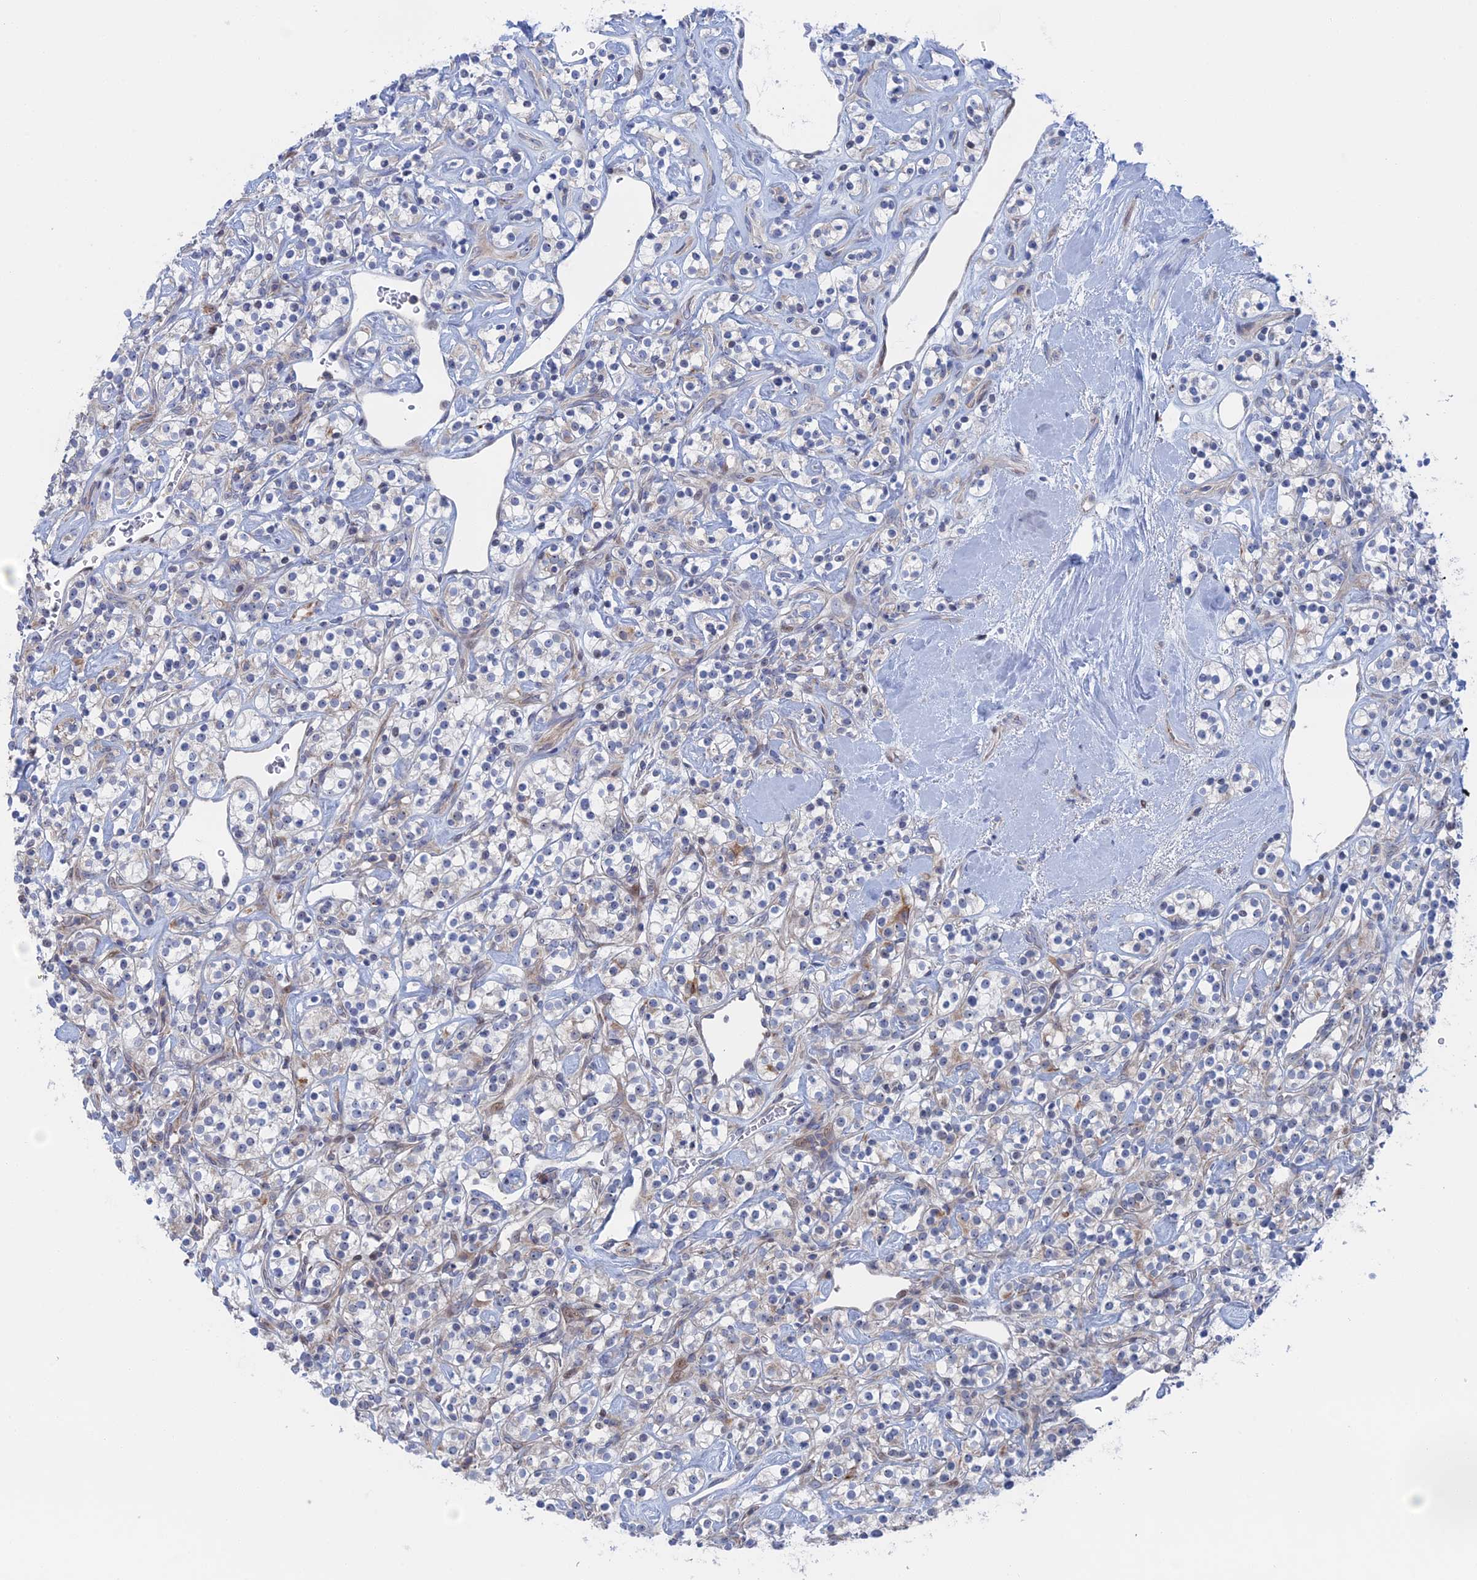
{"staining": {"intensity": "weak", "quantity": "<25%", "location": "cytoplasmic/membranous"}, "tissue": "renal cancer", "cell_type": "Tumor cells", "image_type": "cancer", "snomed": [{"axis": "morphology", "description": "Adenocarcinoma, NOS"}, {"axis": "topography", "description": "Kidney"}], "caption": "Immunohistochemistry (IHC) photomicrograph of renal cancer (adenocarcinoma) stained for a protein (brown), which demonstrates no staining in tumor cells.", "gene": "IL7", "patient": {"sex": "male", "age": 77}}